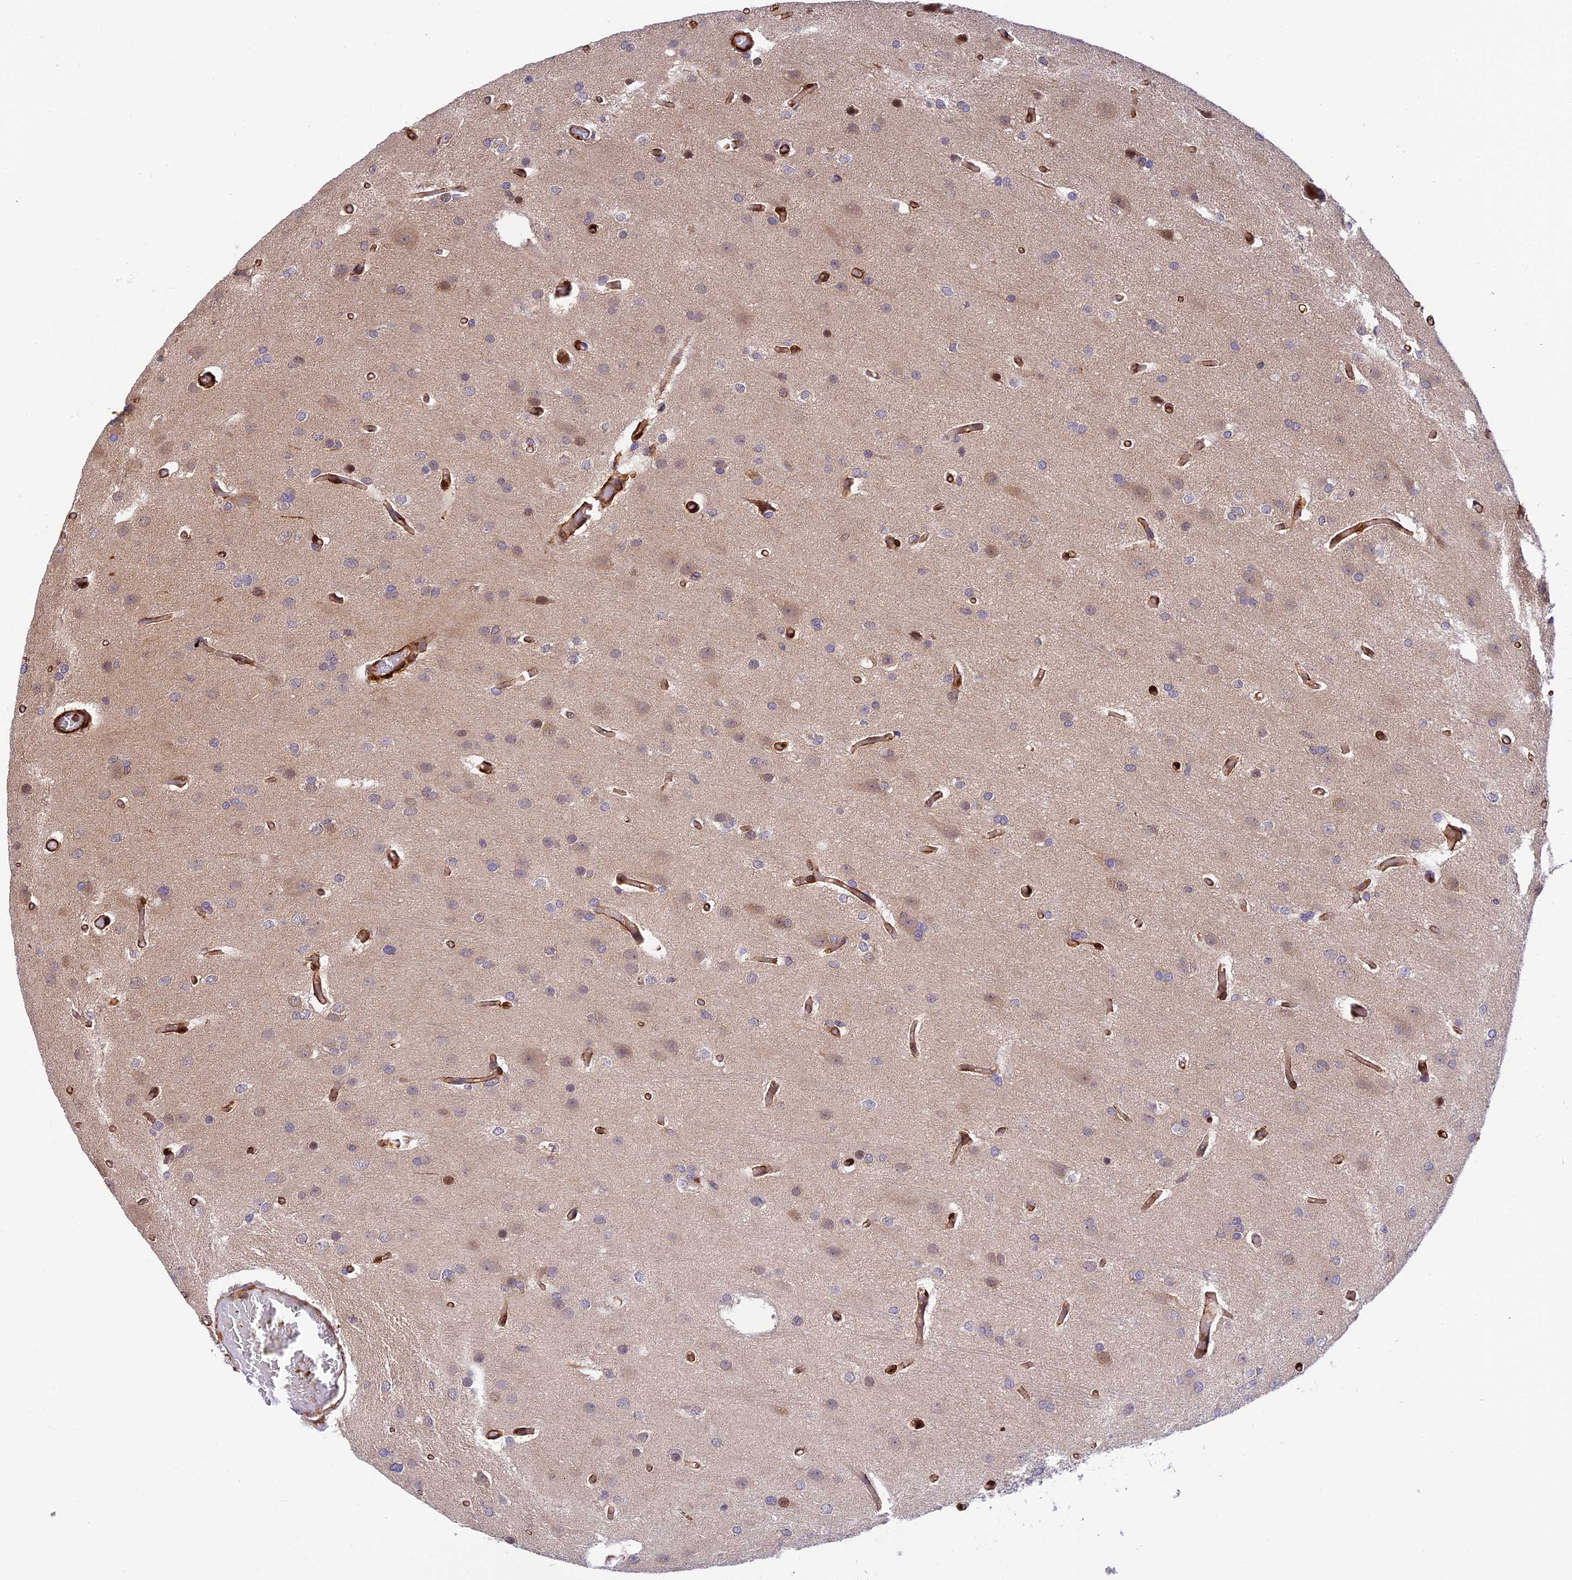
{"staining": {"intensity": "weak", "quantity": "<25%", "location": "cytoplasmic/membranous"}, "tissue": "glioma", "cell_type": "Tumor cells", "image_type": "cancer", "snomed": [{"axis": "morphology", "description": "Glioma, malignant, High grade"}, {"axis": "topography", "description": "Brain"}], "caption": "Image shows no significant protein expression in tumor cells of glioma. (DAB IHC with hematoxylin counter stain).", "gene": "EVI5L", "patient": {"sex": "female", "age": 50}}